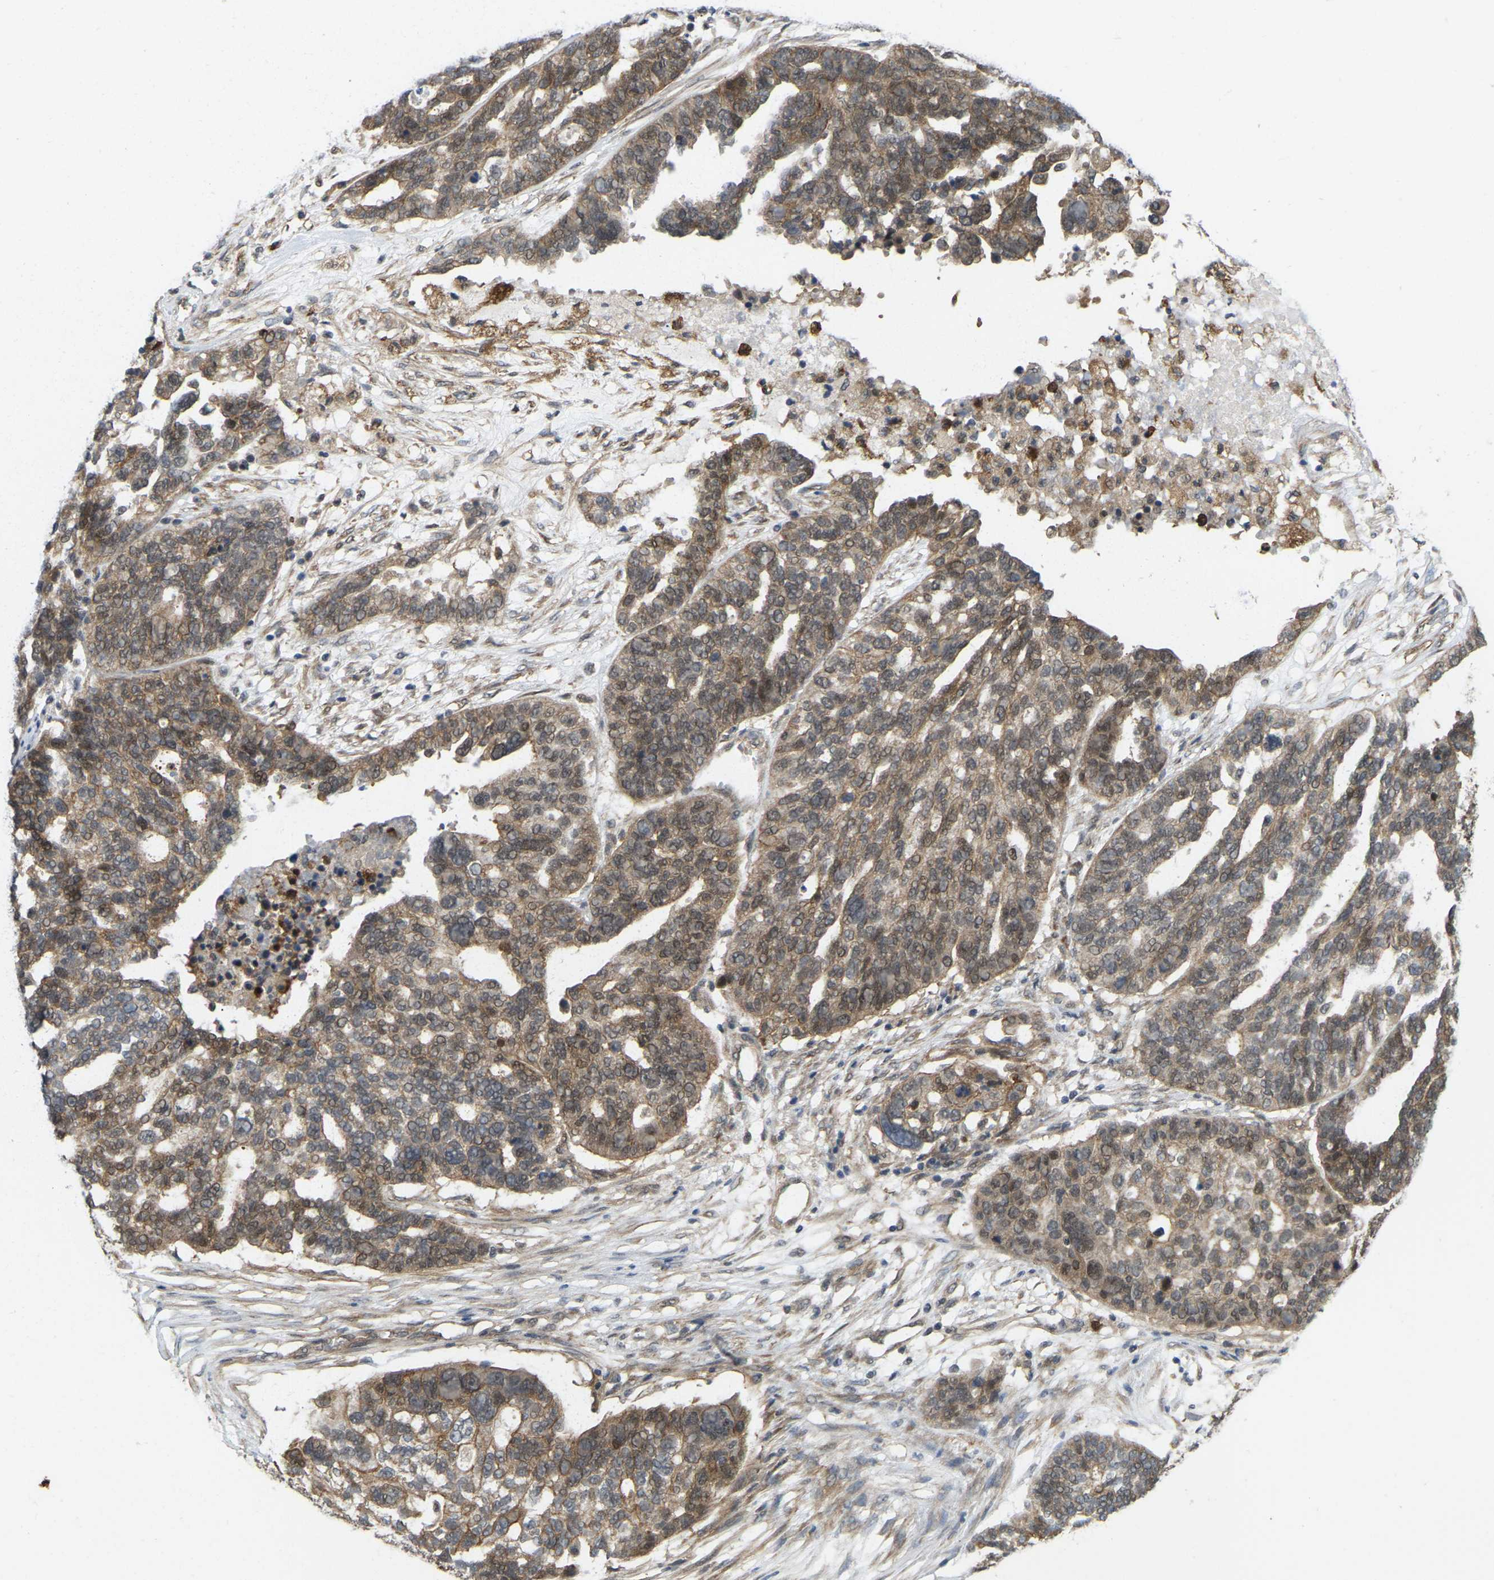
{"staining": {"intensity": "moderate", "quantity": ">75%", "location": "cytoplasmic/membranous"}, "tissue": "ovarian cancer", "cell_type": "Tumor cells", "image_type": "cancer", "snomed": [{"axis": "morphology", "description": "Cystadenocarcinoma, serous, NOS"}, {"axis": "topography", "description": "Ovary"}], "caption": "Protein staining of serous cystadenocarcinoma (ovarian) tissue reveals moderate cytoplasmic/membranous positivity in approximately >75% of tumor cells.", "gene": "SERPINB5", "patient": {"sex": "female", "age": 59}}